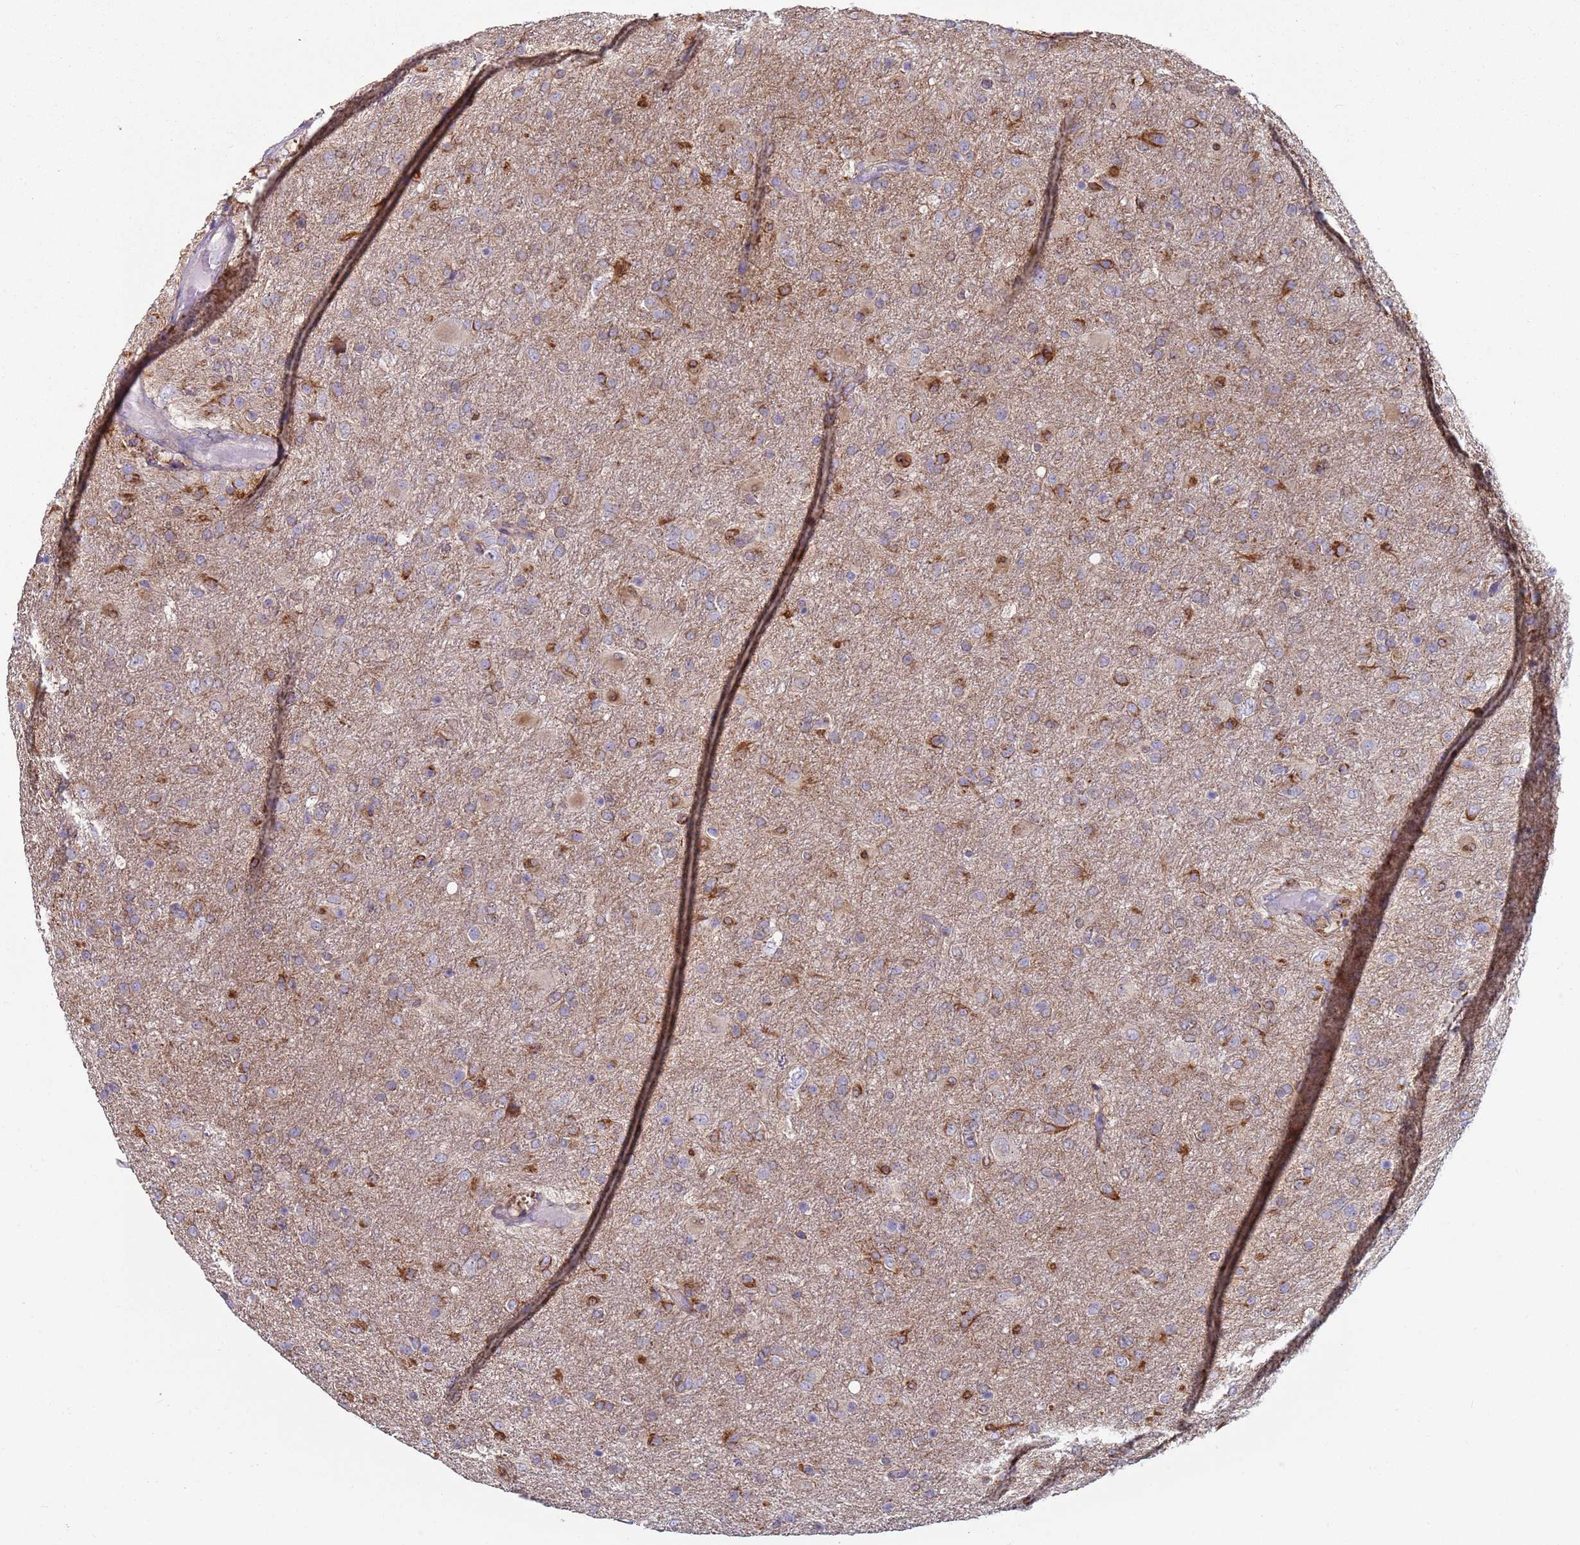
{"staining": {"intensity": "weak", "quantity": "25%-75%", "location": "cytoplasmic/membranous"}, "tissue": "glioma", "cell_type": "Tumor cells", "image_type": "cancer", "snomed": [{"axis": "morphology", "description": "Glioma, malignant, Low grade"}, {"axis": "topography", "description": "Brain"}], "caption": "This photomicrograph displays immunohistochemistry staining of human glioma, with low weak cytoplasmic/membranous positivity in approximately 25%-75% of tumor cells.", "gene": "DIP2B", "patient": {"sex": "male", "age": 65}}